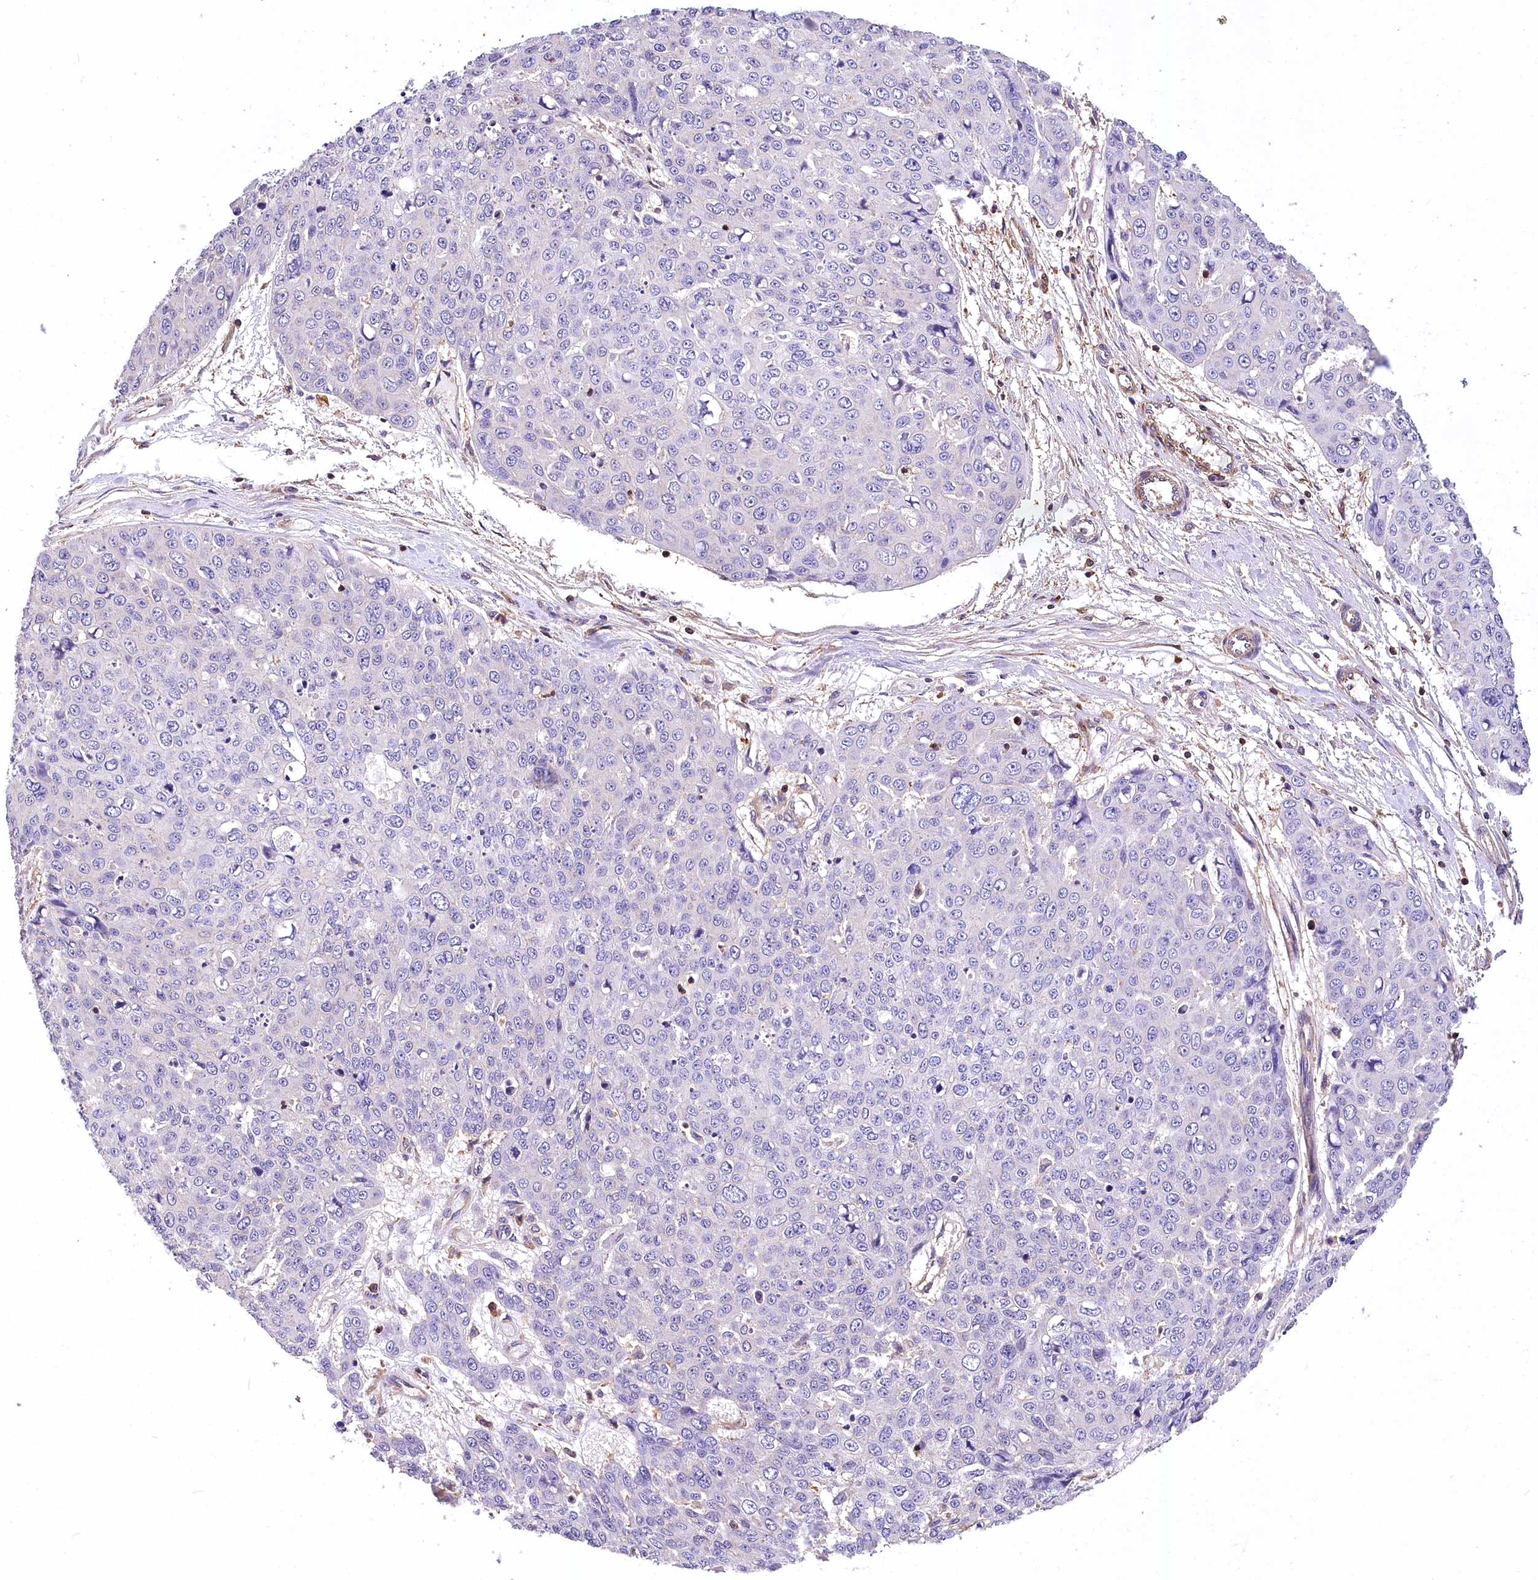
{"staining": {"intensity": "negative", "quantity": "none", "location": "none"}, "tissue": "skin cancer", "cell_type": "Tumor cells", "image_type": "cancer", "snomed": [{"axis": "morphology", "description": "Squamous cell carcinoma, NOS"}, {"axis": "topography", "description": "Skin"}], "caption": "Immunohistochemical staining of human squamous cell carcinoma (skin) reveals no significant staining in tumor cells.", "gene": "DPP3", "patient": {"sex": "male", "age": 71}}